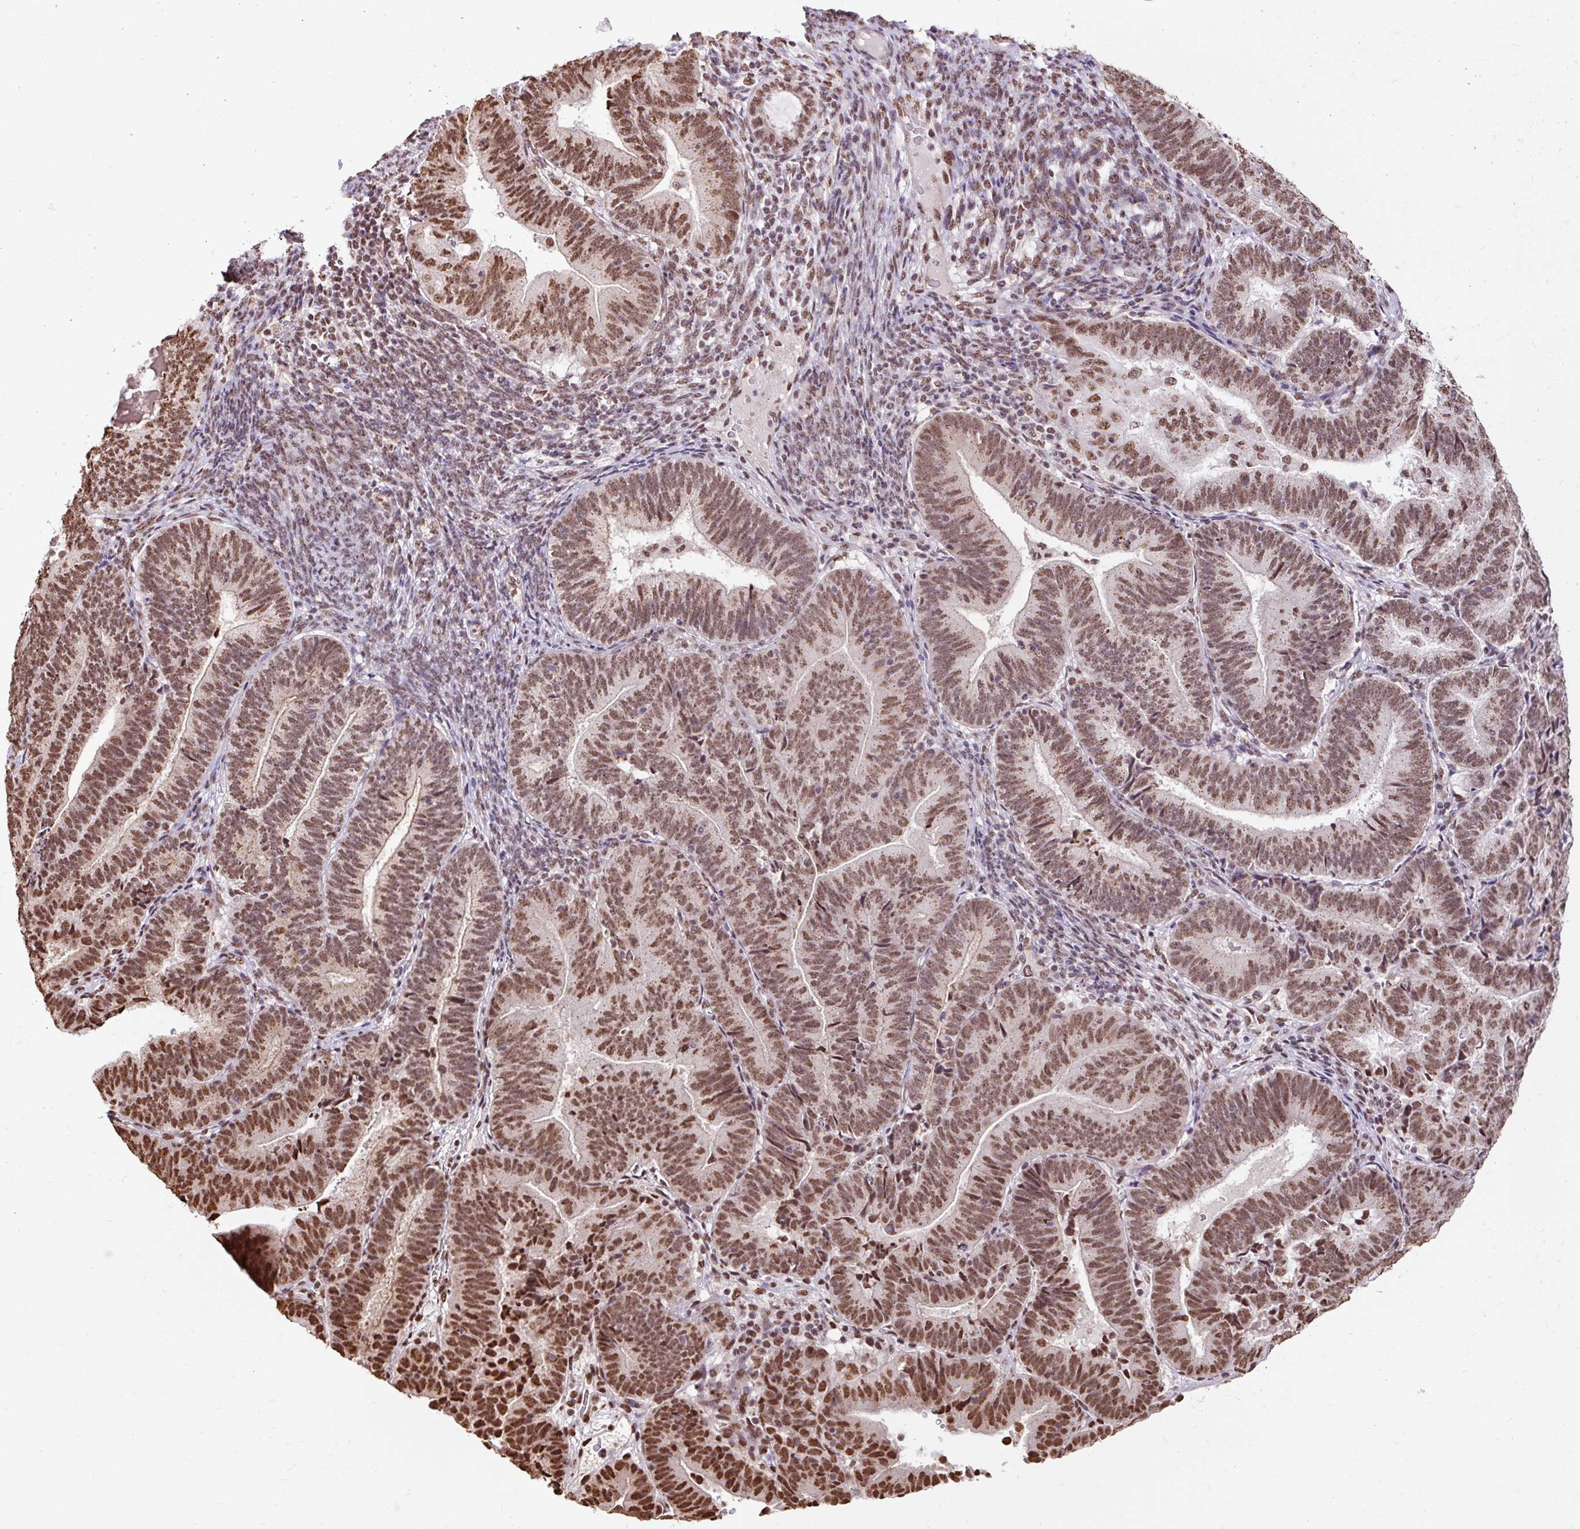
{"staining": {"intensity": "moderate", "quantity": ">75%", "location": "nuclear"}, "tissue": "endometrial cancer", "cell_type": "Tumor cells", "image_type": "cancer", "snomed": [{"axis": "morphology", "description": "Adenocarcinoma, NOS"}, {"axis": "topography", "description": "Endometrium"}], "caption": "This photomicrograph demonstrates immunohistochemistry staining of human endometrial adenocarcinoma, with medium moderate nuclear positivity in about >75% of tumor cells.", "gene": "BICRA", "patient": {"sex": "female", "age": 70}}